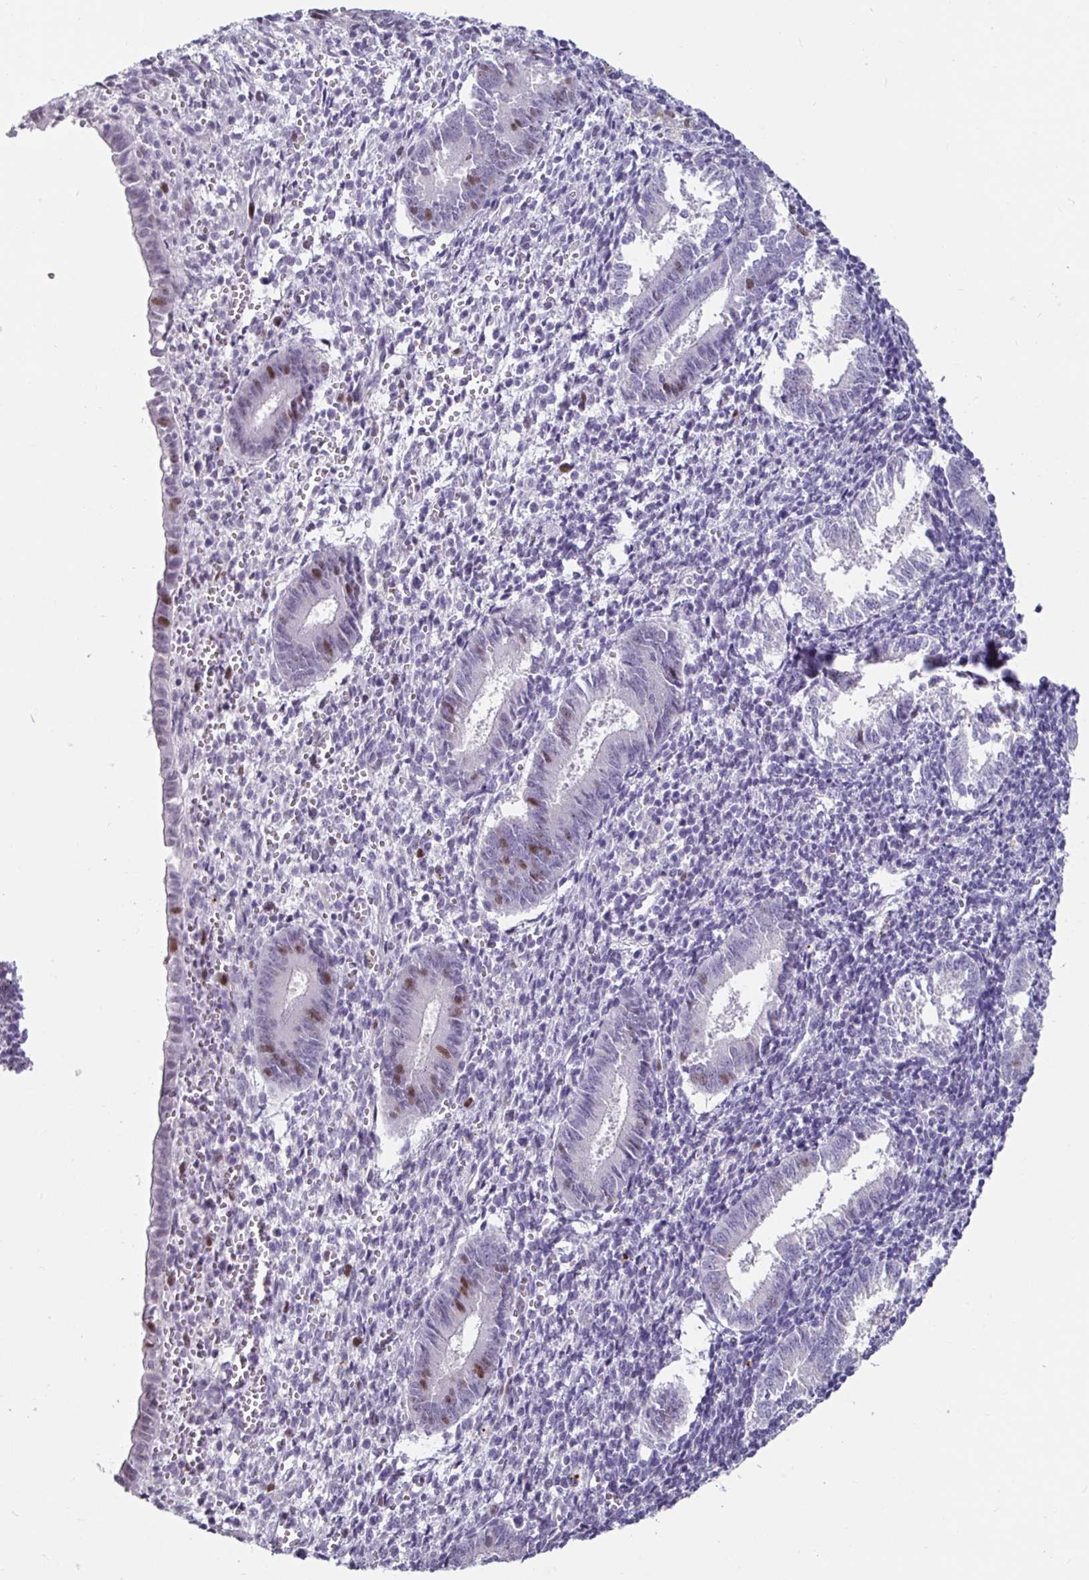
{"staining": {"intensity": "negative", "quantity": "none", "location": "none"}, "tissue": "endometrium", "cell_type": "Cells in endometrial stroma", "image_type": "normal", "snomed": [{"axis": "morphology", "description": "Normal tissue, NOS"}, {"axis": "topography", "description": "Endometrium"}], "caption": "Immunohistochemical staining of normal endometrium reveals no significant staining in cells in endometrial stroma.", "gene": "ANLN", "patient": {"sex": "female", "age": 25}}